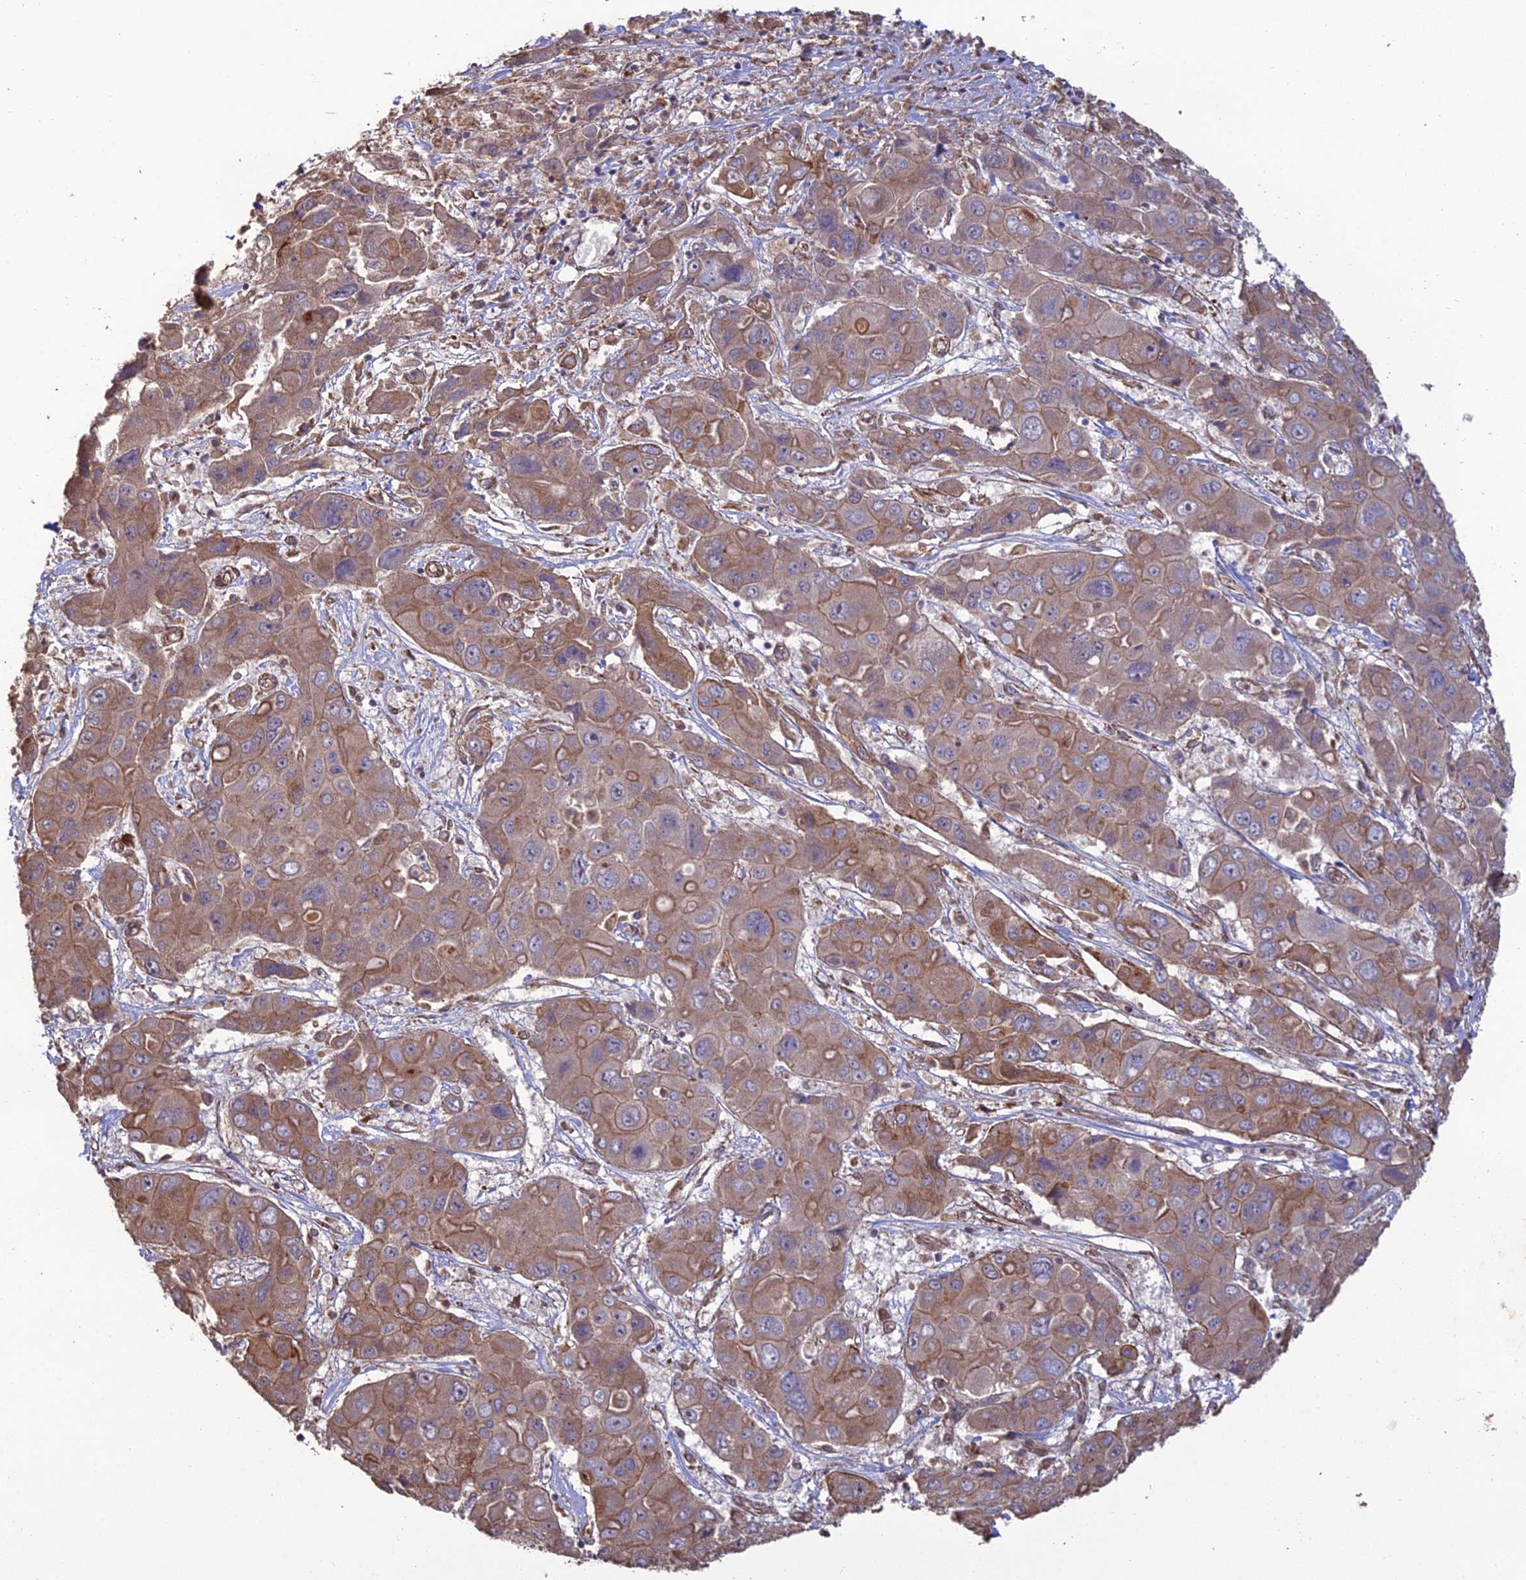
{"staining": {"intensity": "moderate", "quantity": "25%-75%", "location": "cytoplasmic/membranous"}, "tissue": "liver cancer", "cell_type": "Tumor cells", "image_type": "cancer", "snomed": [{"axis": "morphology", "description": "Cholangiocarcinoma"}, {"axis": "topography", "description": "Liver"}], "caption": "An IHC histopathology image of tumor tissue is shown. Protein staining in brown labels moderate cytoplasmic/membranous positivity in liver cancer (cholangiocarcinoma) within tumor cells.", "gene": "ATP6V0A2", "patient": {"sex": "male", "age": 67}}